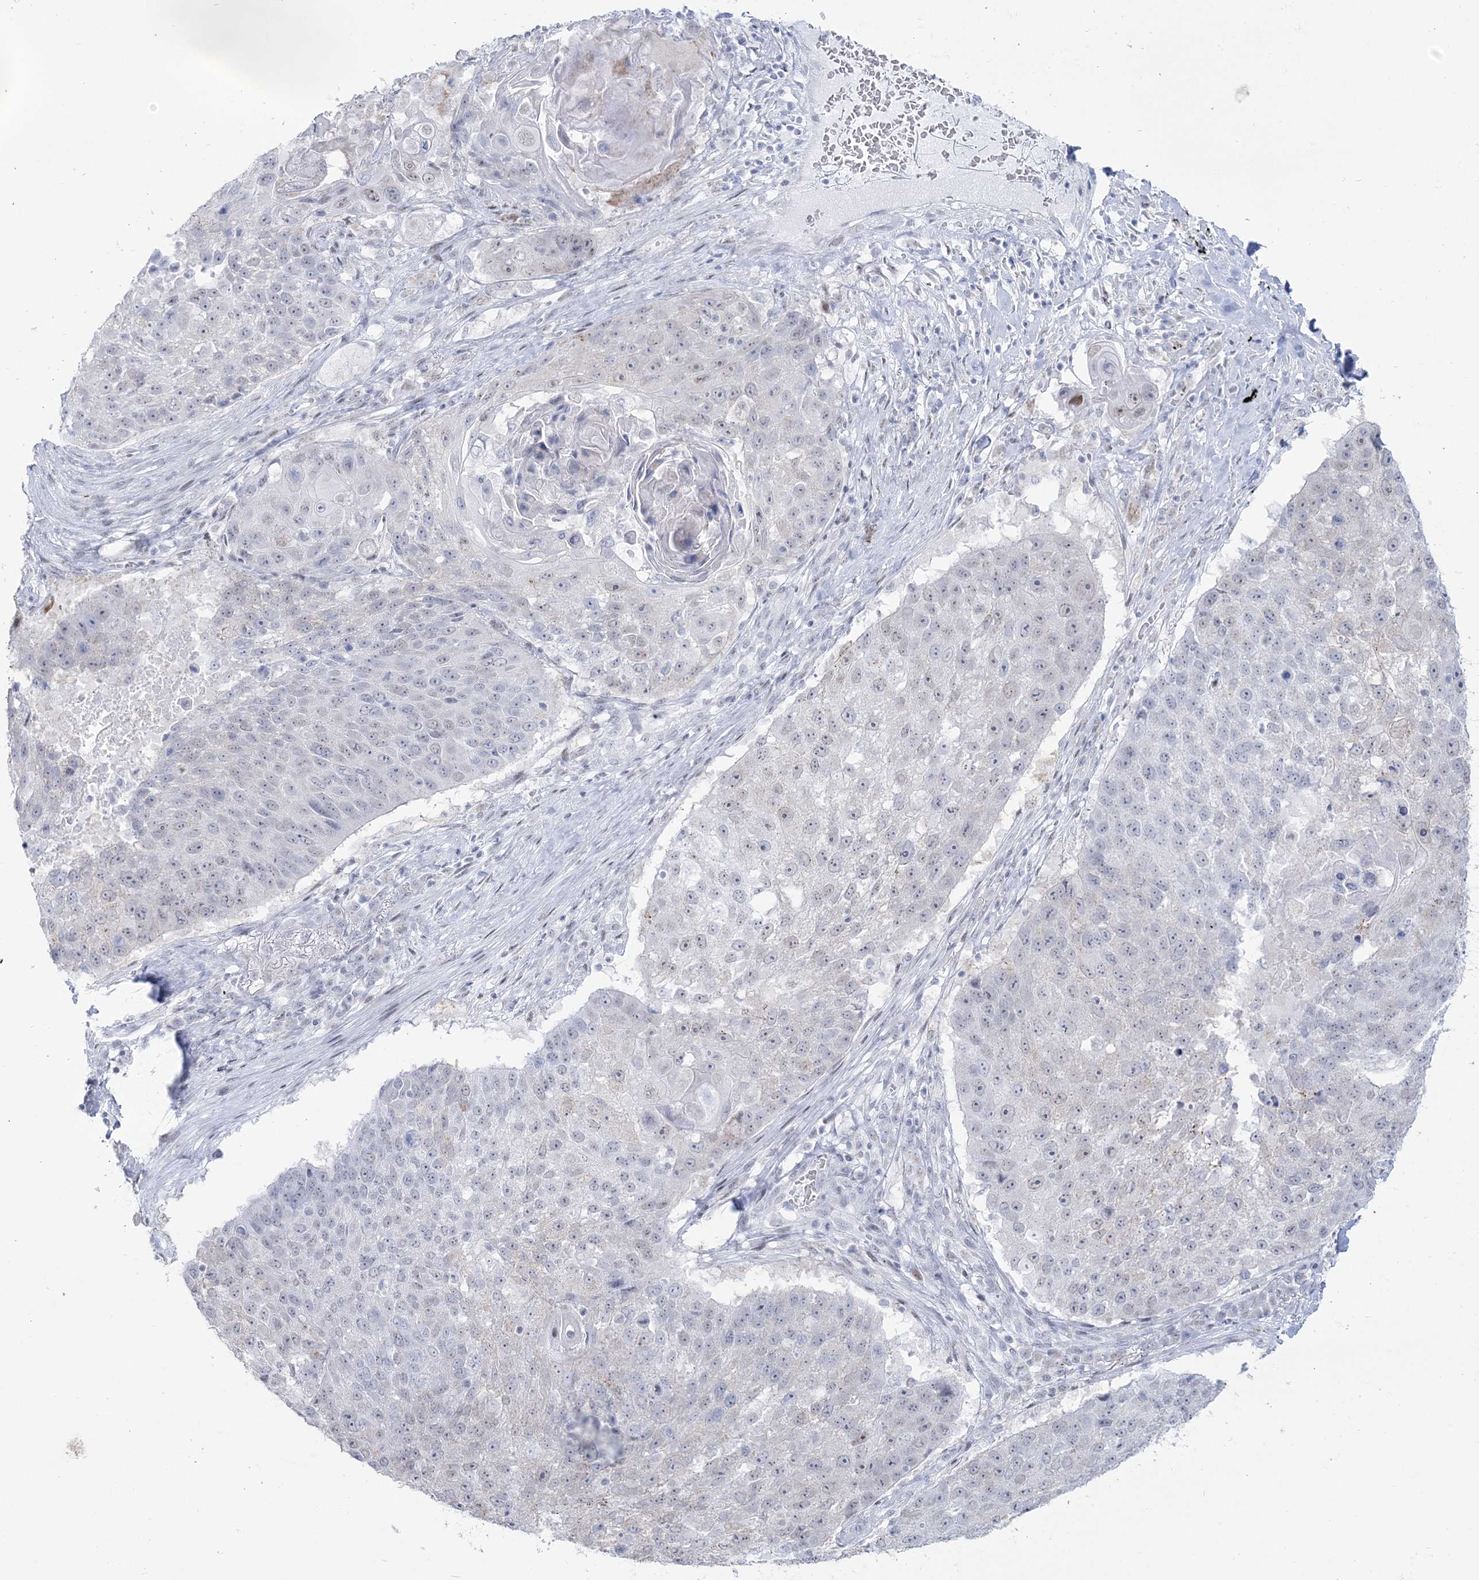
{"staining": {"intensity": "negative", "quantity": "none", "location": "none"}, "tissue": "lung cancer", "cell_type": "Tumor cells", "image_type": "cancer", "snomed": [{"axis": "morphology", "description": "Squamous cell carcinoma, NOS"}, {"axis": "topography", "description": "Lung"}], "caption": "Tumor cells are negative for protein expression in human squamous cell carcinoma (lung). Nuclei are stained in blue.", "gene": "ZNF843", "patient": {"sex": "male", "age": 61}}